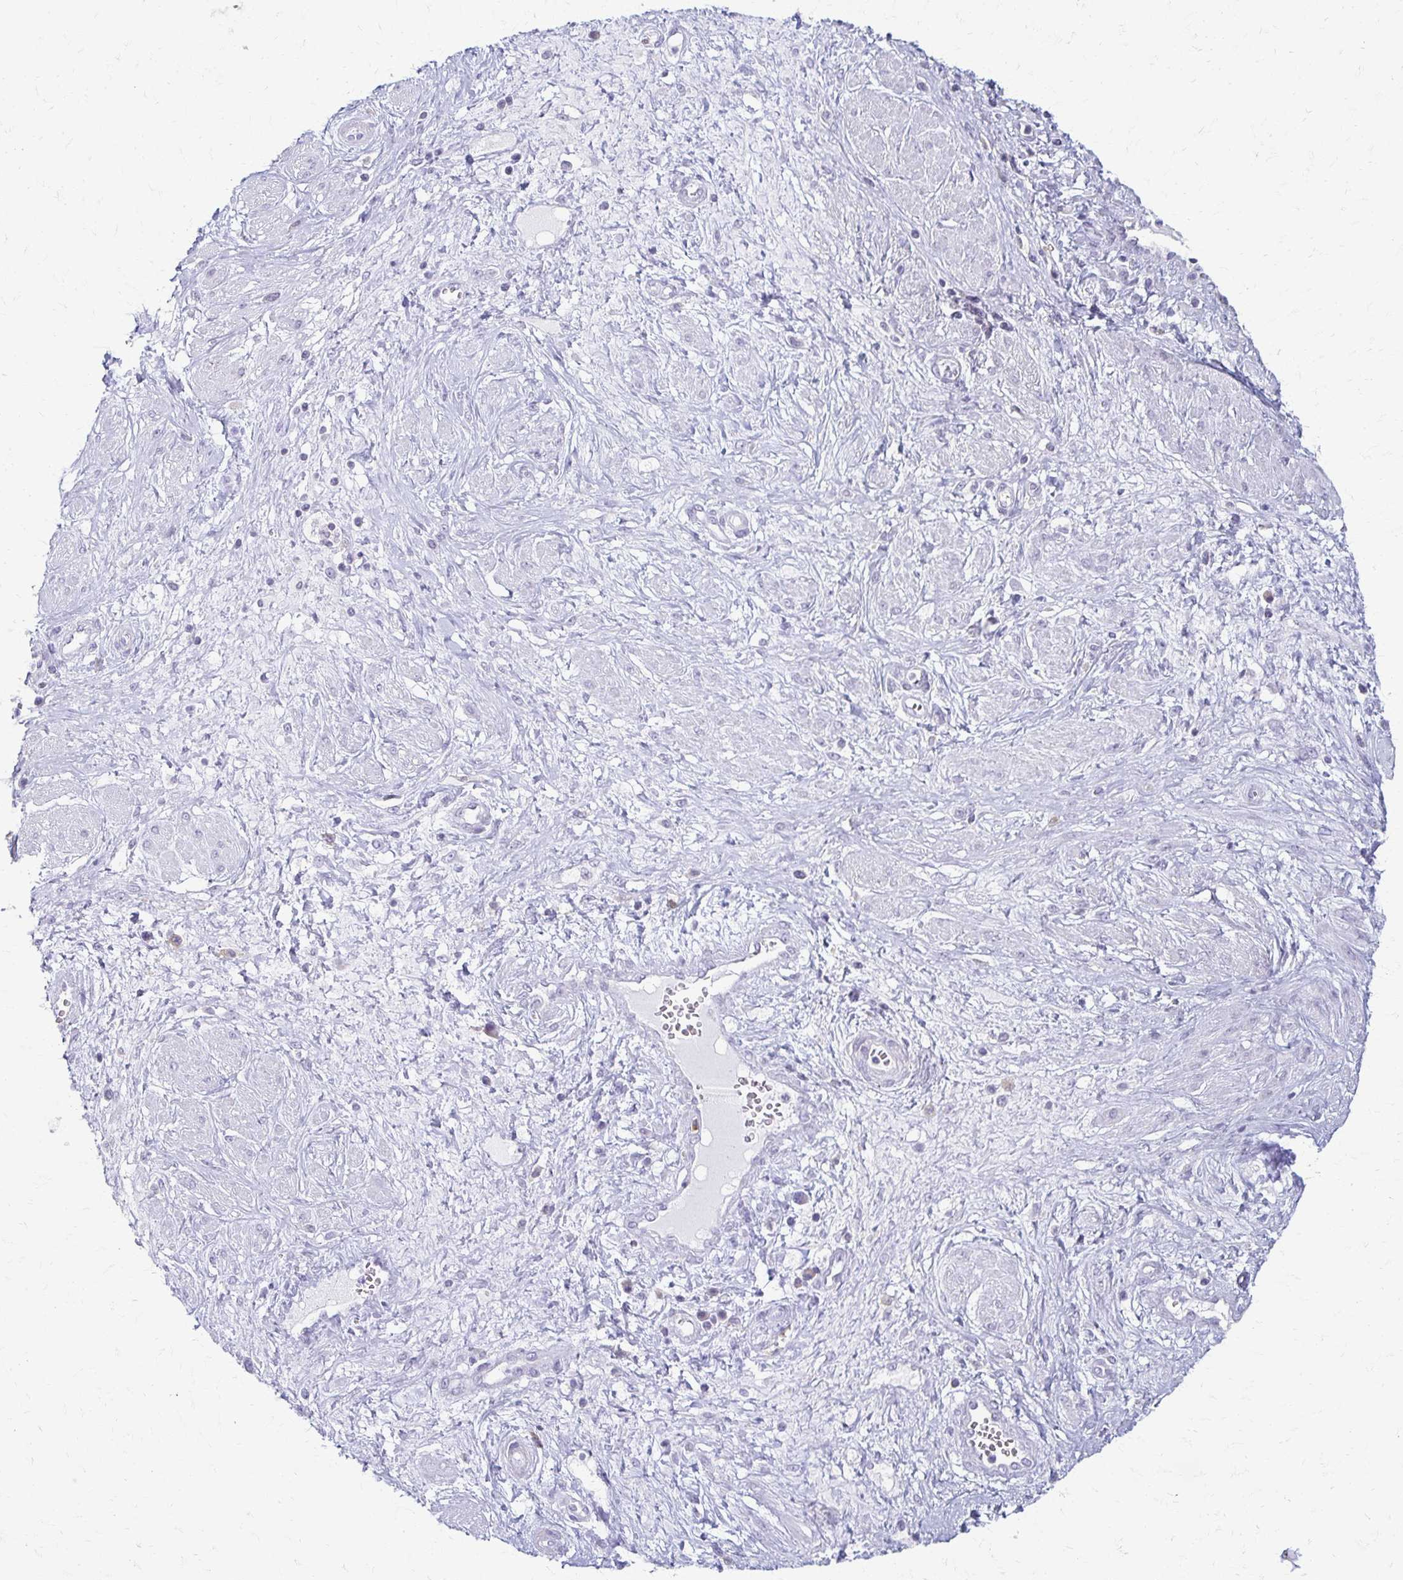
{"staining": {"intensity": "negative", "quantity": "none", "location": "none"}, "tissue": "cervical cancer", "cell_type": "Tumor cells", "image_type": "cancer", "snomed": [{"axis": "morphology", "description": "Squamous cell carcinoma, NOS"}, {"axis": "topography", "description": "Cervix"}], "caption": "This is a image of immunohistochemistry staining of cervical squamous cell carcinoma, which shows no expression in tumor cells. Brightfield microscopy of immunohistochemistry (IHC) stained with DAB (3,3'-diaminobenzidine) (brown) and hematoxylin (blue), captured at high magnification.", "gene": "FCGR2B", "patient": {"sex": "female", "age": 36}}